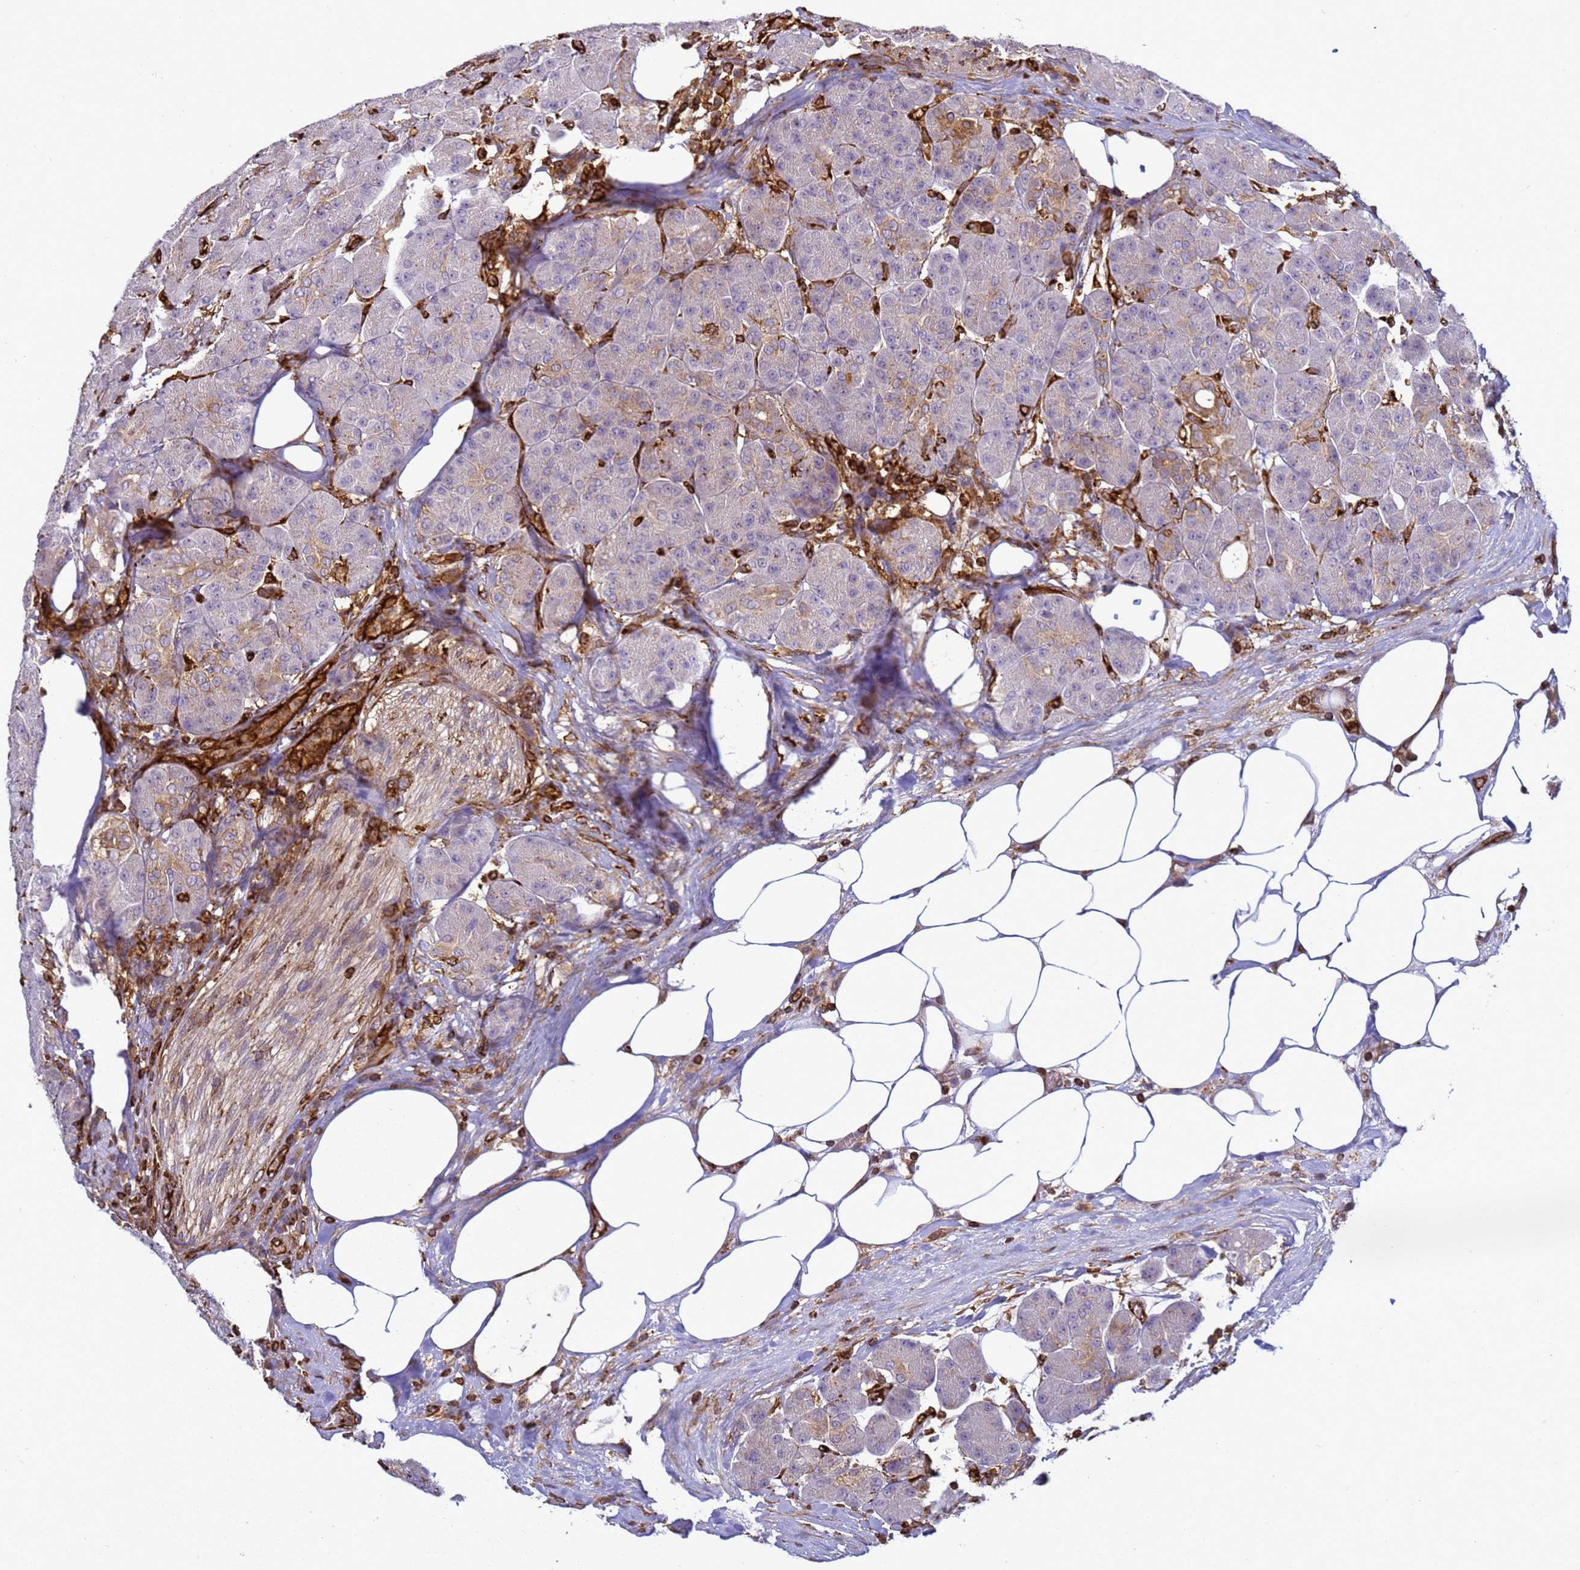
{"staining": {"intensity": "weak", "quantity": "<25%", "location": "cytoplasmic/membranous"}, "tissue": "pancreas", "cell_type": "Exocrine glandular cells", "image_type": "normal", "snomed": [{"axis": "morphology", "description": "Normal tissue, NOS"}, {"axis": "topography", "description": "Pancreas"}], "caption": "Pancreas stained for a protein using immunohistochemistry demonstrates no positivity exocrine glandular cells.", "gene": "ZBTB8OS", "patient": {"sex": "male", "age": 63}}